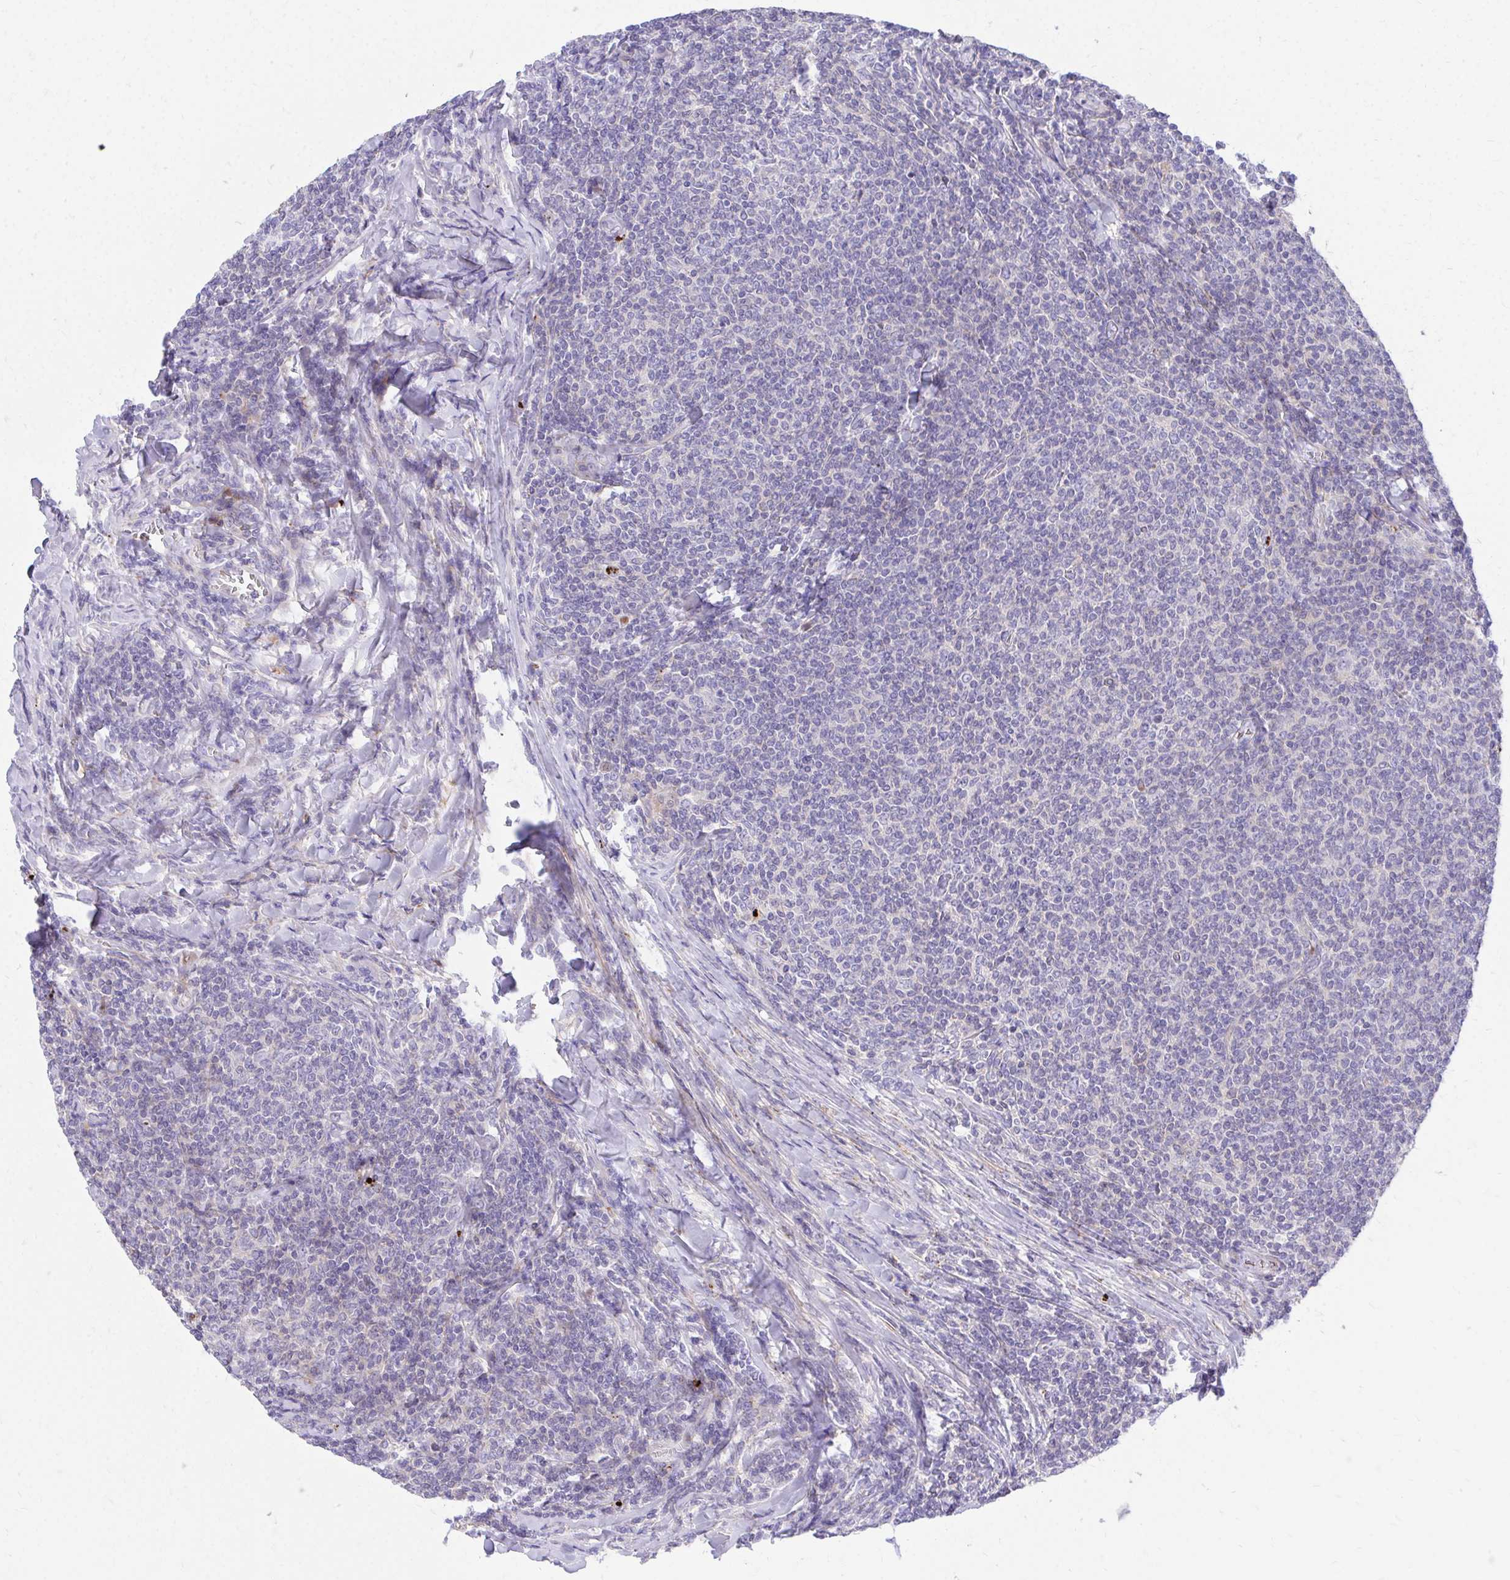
{"staining": {"intensity": "negative", "quantity": "none", "location": "none"}, "tissue": "lymphoma", "cell_type": "Tumor cells", "image_type": "cancer", "snomed": [{"axis": "morphology", "description": "Malignant lymphoma, non-Hodgkin's type, Low grade"}, {"axis": "topography", "description": "Lymph node"}], "caption": "Malignant lymphoma, non-Hodgkin's type (low-grade) was stained to show a protein in brown. There is no significant positivity in tumor cells.", "gene": "TP53I11", "patient": {"sex": "male", "age": 52}}